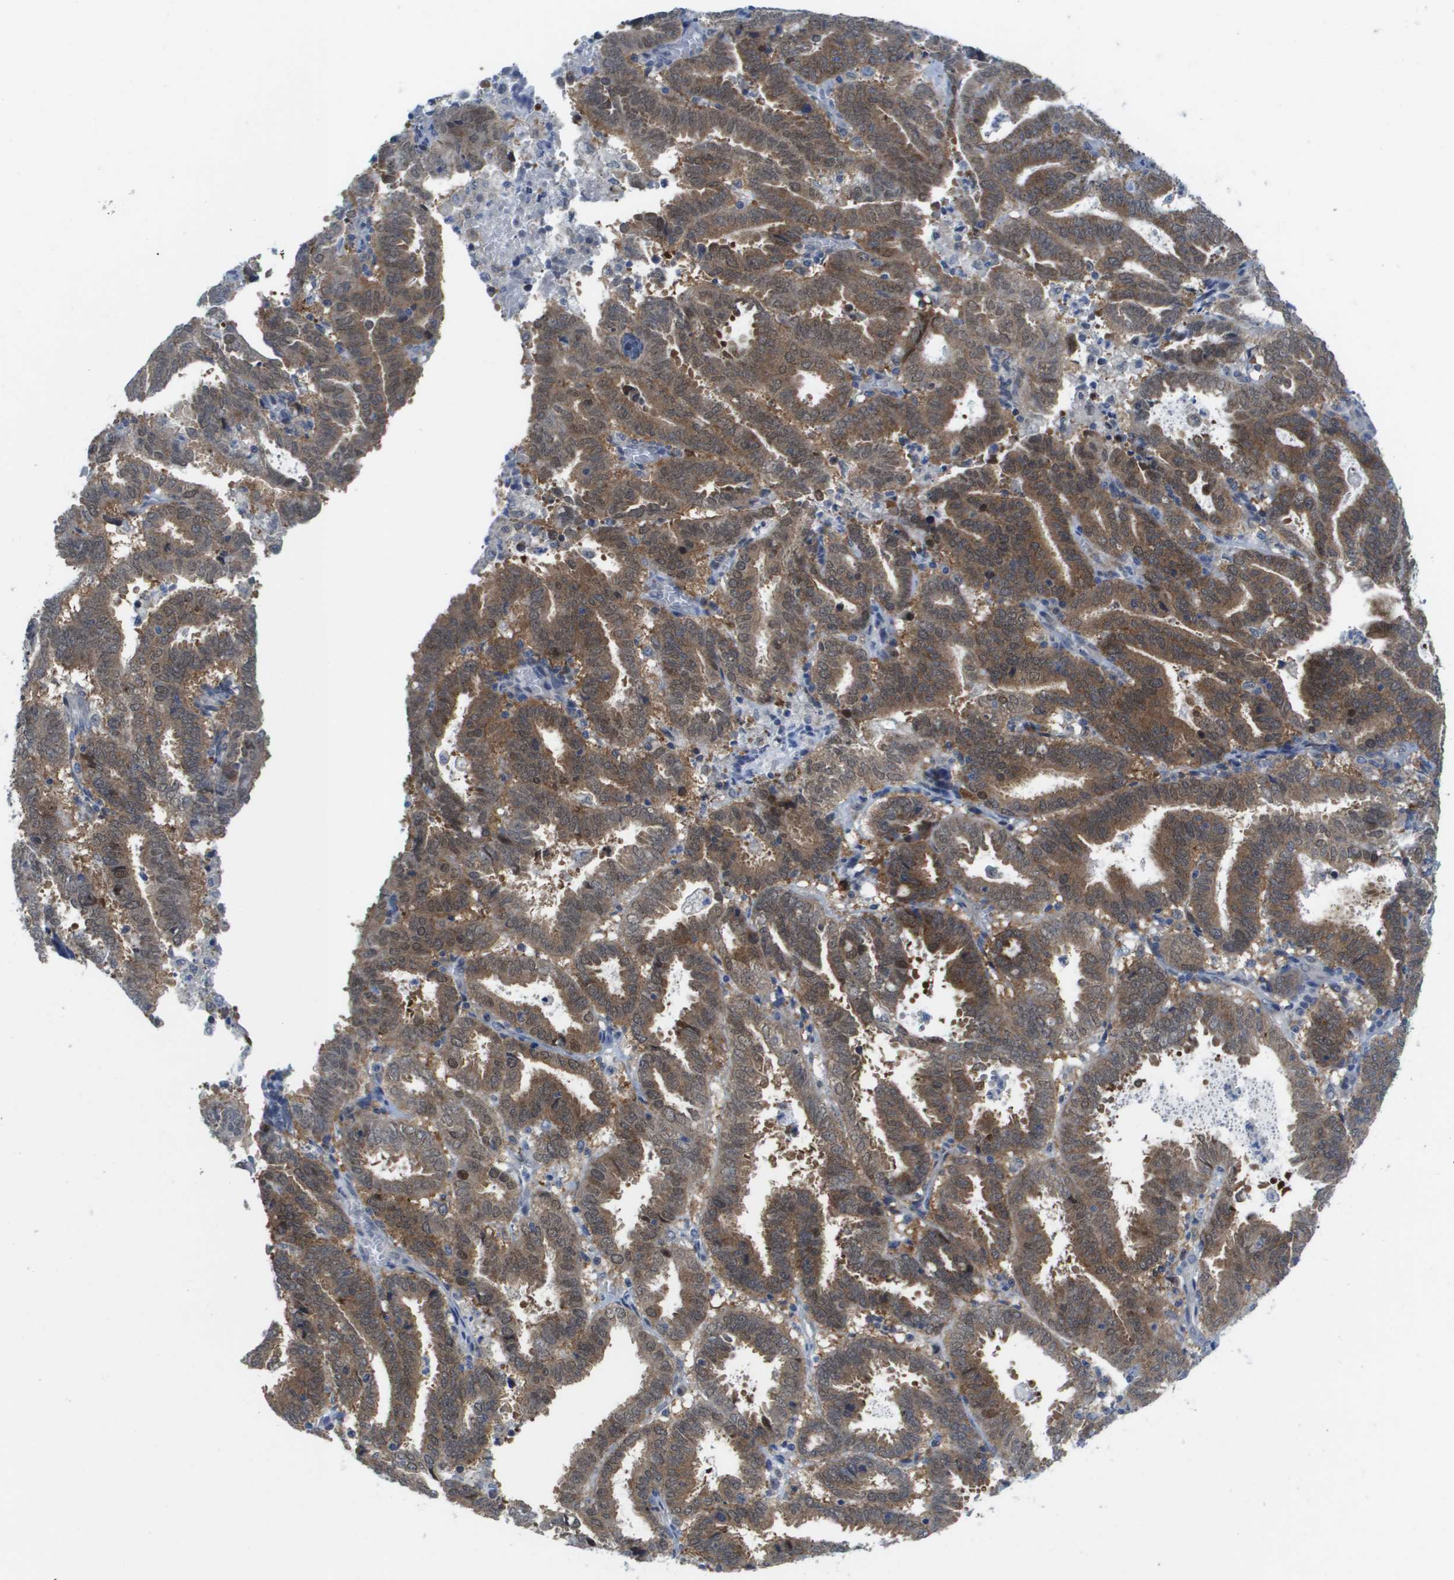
{"staining": {"intensity": "strong", "quantity": ">75%", "location": "cytoplasmic/membranous"}, "tissue": "endometrial cancer", "cell_type": "Tumor cells", "image_type": "cancer", "snomed": [{"axis": "morphology", "description": "Adenocarcinoma, NOS"}, {"axis": "topography", "description": "Uterus"}], "caption": "Immunohistochemistry (IHC) micrograph of neoplastic tissue: endometrial cancer (adenocarcinoma) stained using immunohistochemistry (IHC) exhibits high levels of strong protein expression localized specifically in the cytoplasmic/membranous of tumor cells, appearing as a cytoplasmic/membranous brown color.", "gene": "FKBP4", "patient": {"sex": "female", "age": 83}}